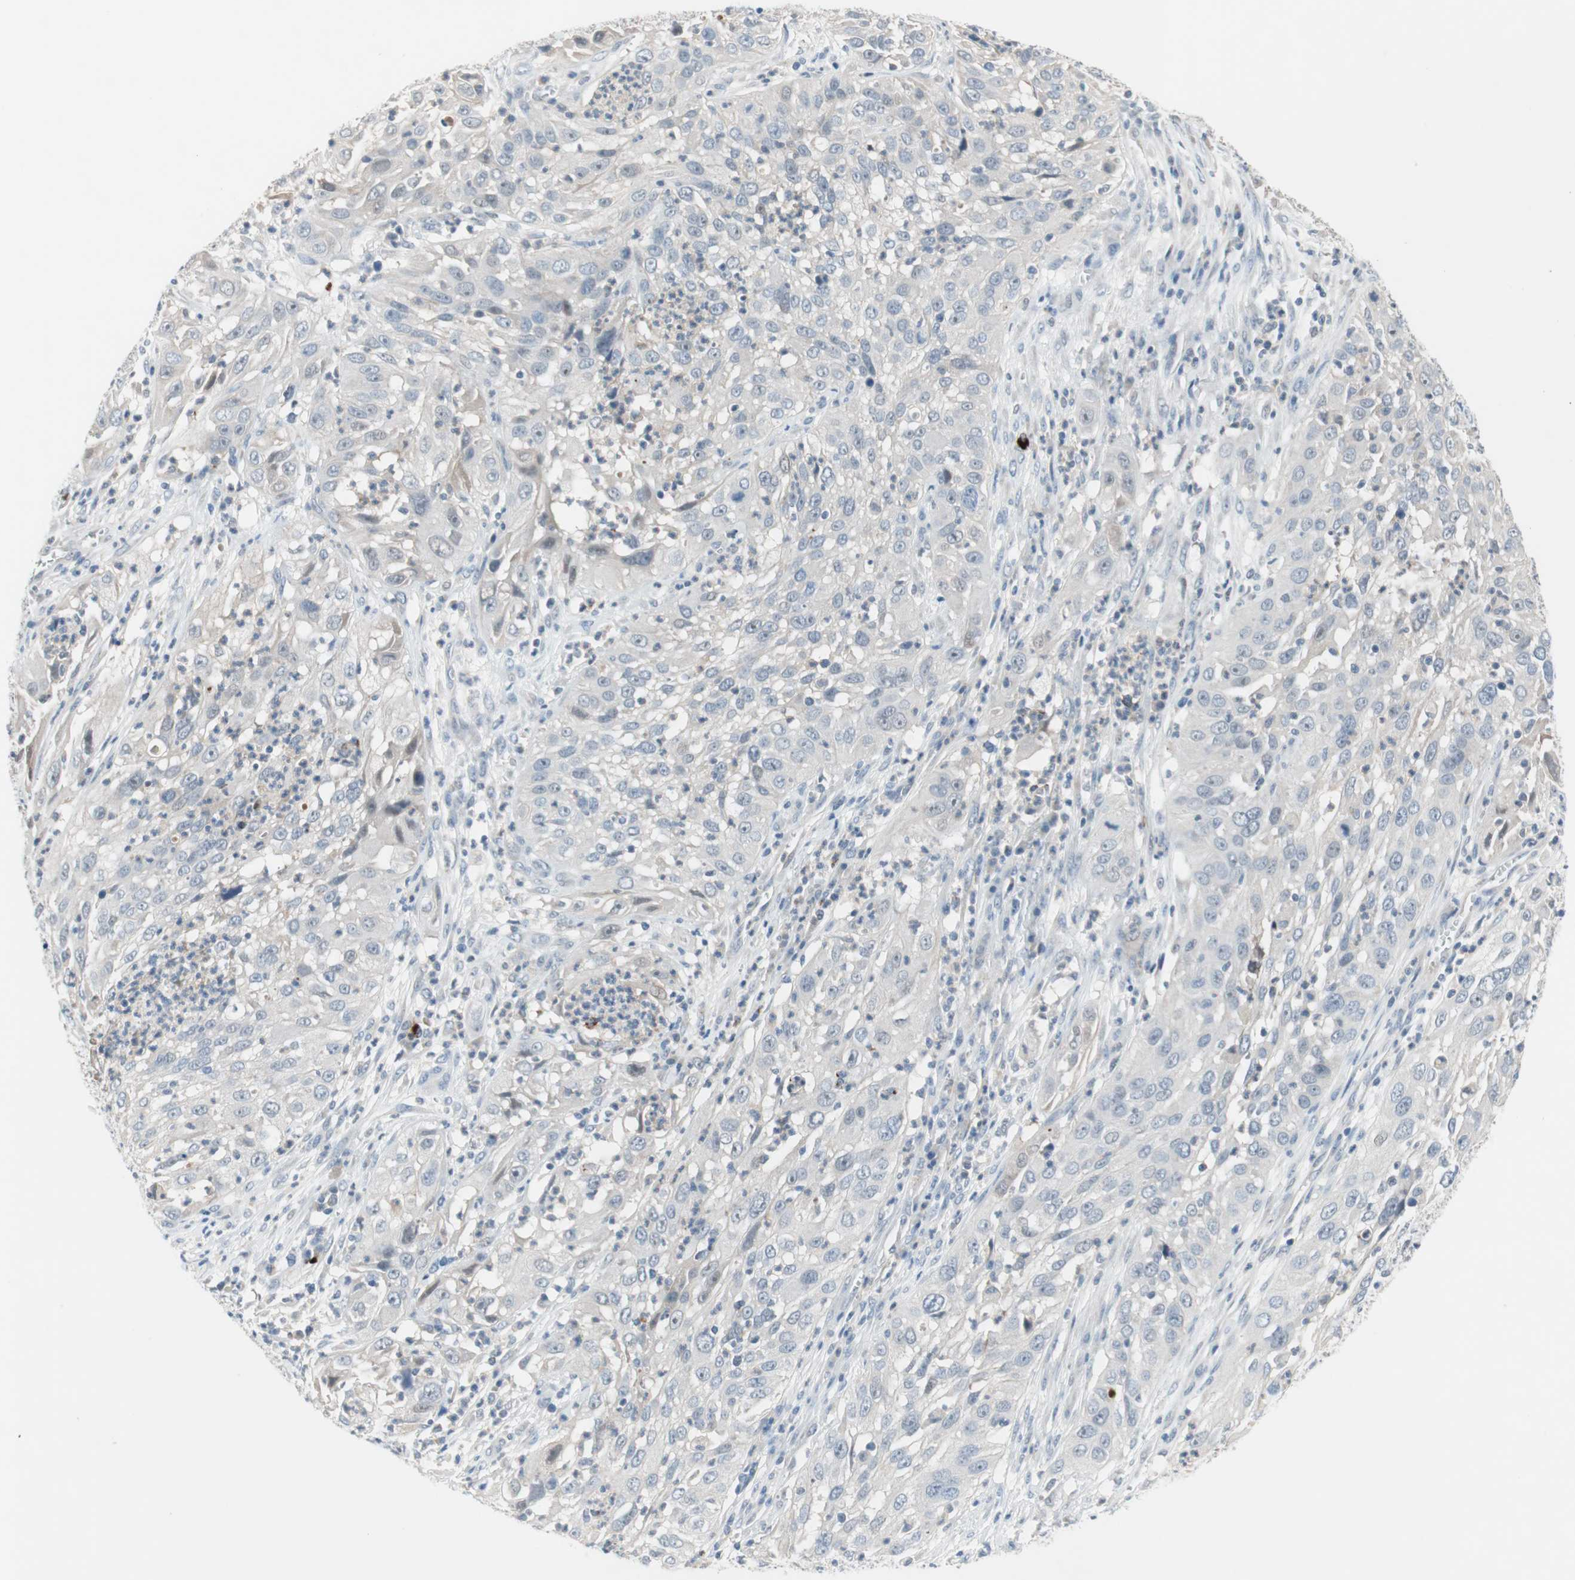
{"staining": {"intensity": "negative", "quantity": "none", "location": "none"}, "tissue": "cervical cancer", "cell_type": "Tumor cells", "image_type": "cancer", "snomed": [{"axis": "morphology", "description": "Squamous cell carcinoma, NOS"}, {"axis": "topography", "description": "Cervix"}], "caption": "Human cervical cancer (squamous cell carcinoma) stained for a protein using immunohistochemistry demonstrates no staining in tumor cells.", "gene": "PDZK1", "patient": {"sex": "female", "age": 32}}